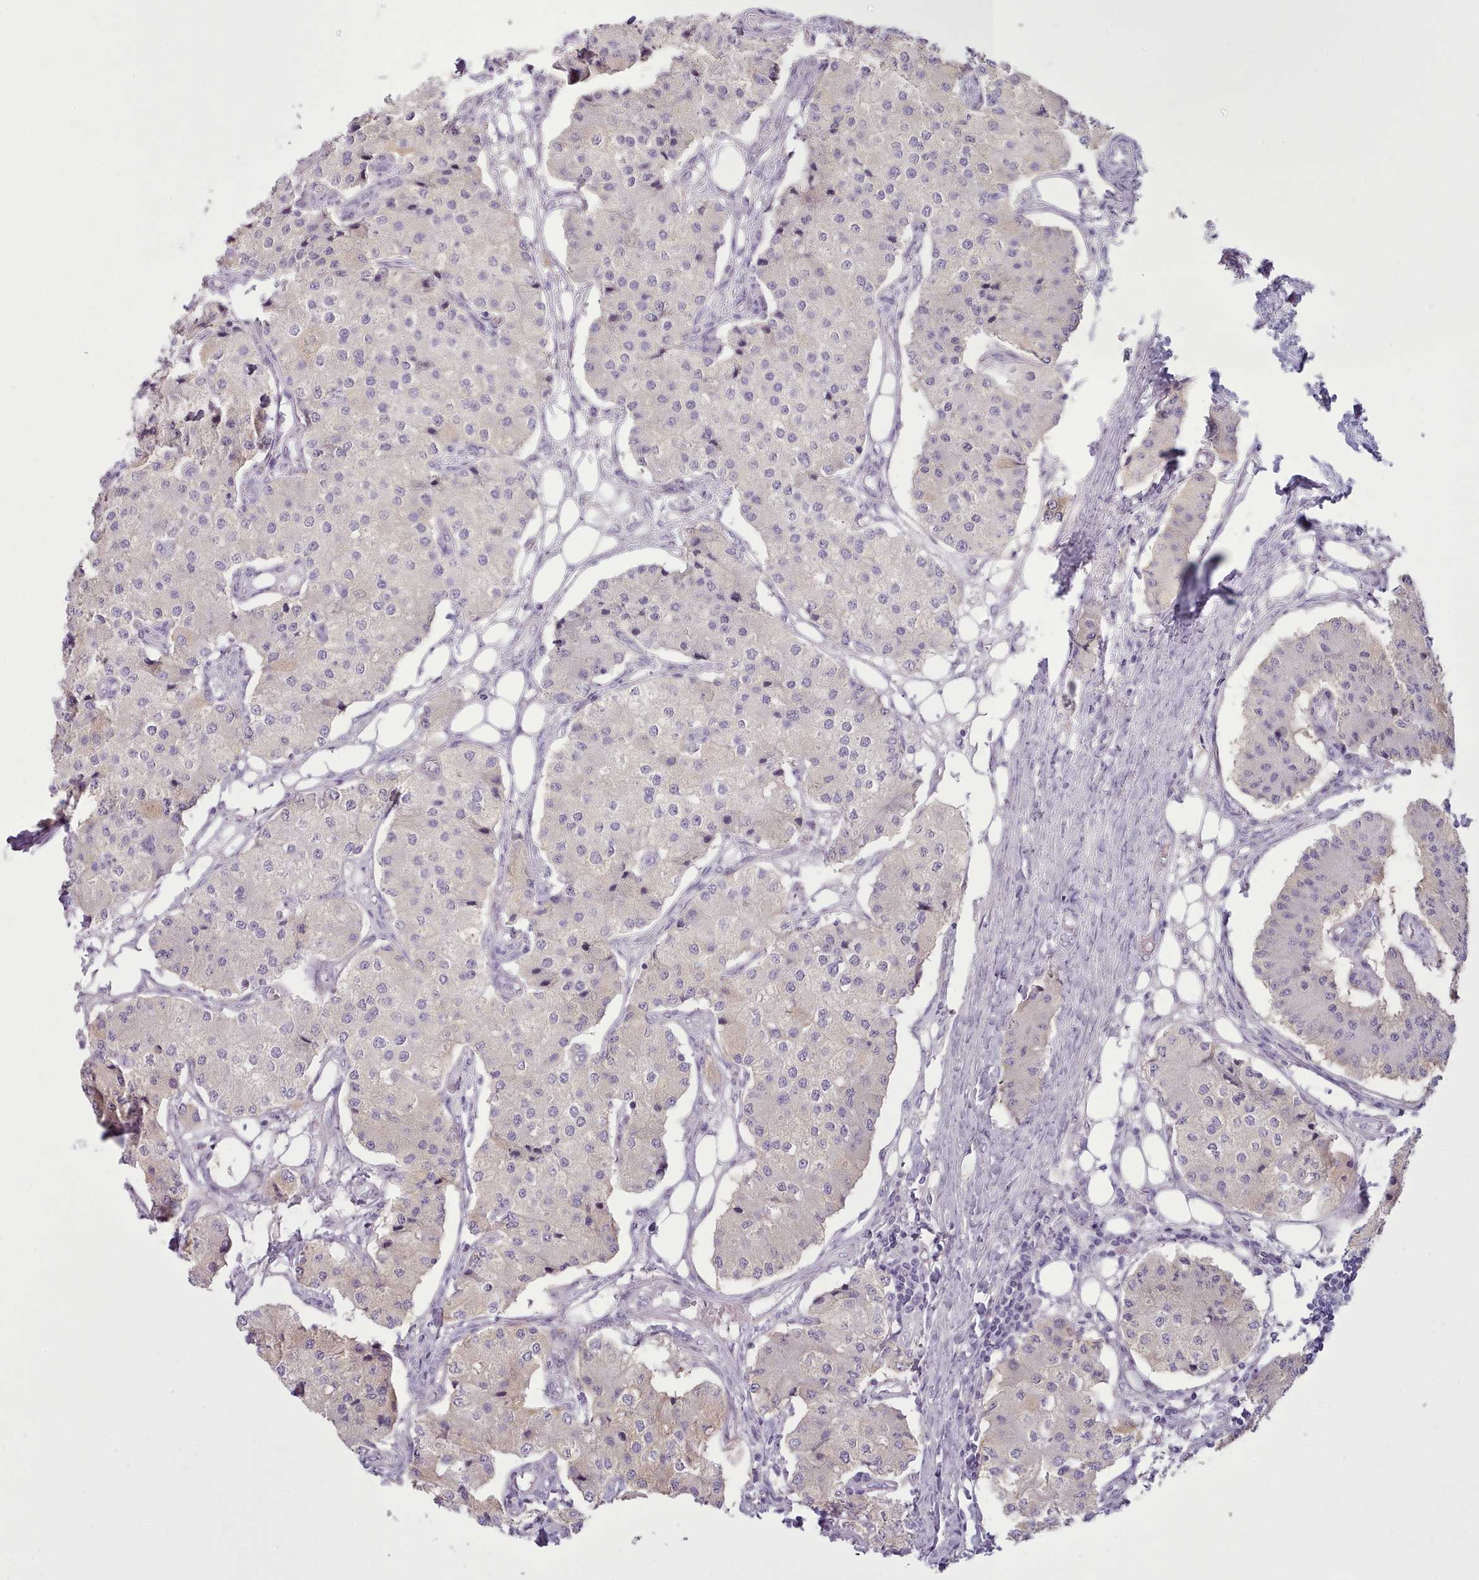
{"staining": {"intensity": "negative", "quantity": "none", "location": "none"}, "tissue": "carcinoid", "cell_type": "Tumor cells", "image_type": "cancer", "snomed": [{"axis": "morphology", "description": "Carcinoid, malignant, NOS"}, {"axis": "topography", "description": "Colon"}], "caption": "High magnification brightfield microscopy of carcinoid stained with DAB (3,3'-diaminobenzidine) (brown) and counterstained with hematoxylin (blue): tumor cells show no significant positivity.", "gene": "MYRFL", "patient": {"sex": "female", "age": 52}}